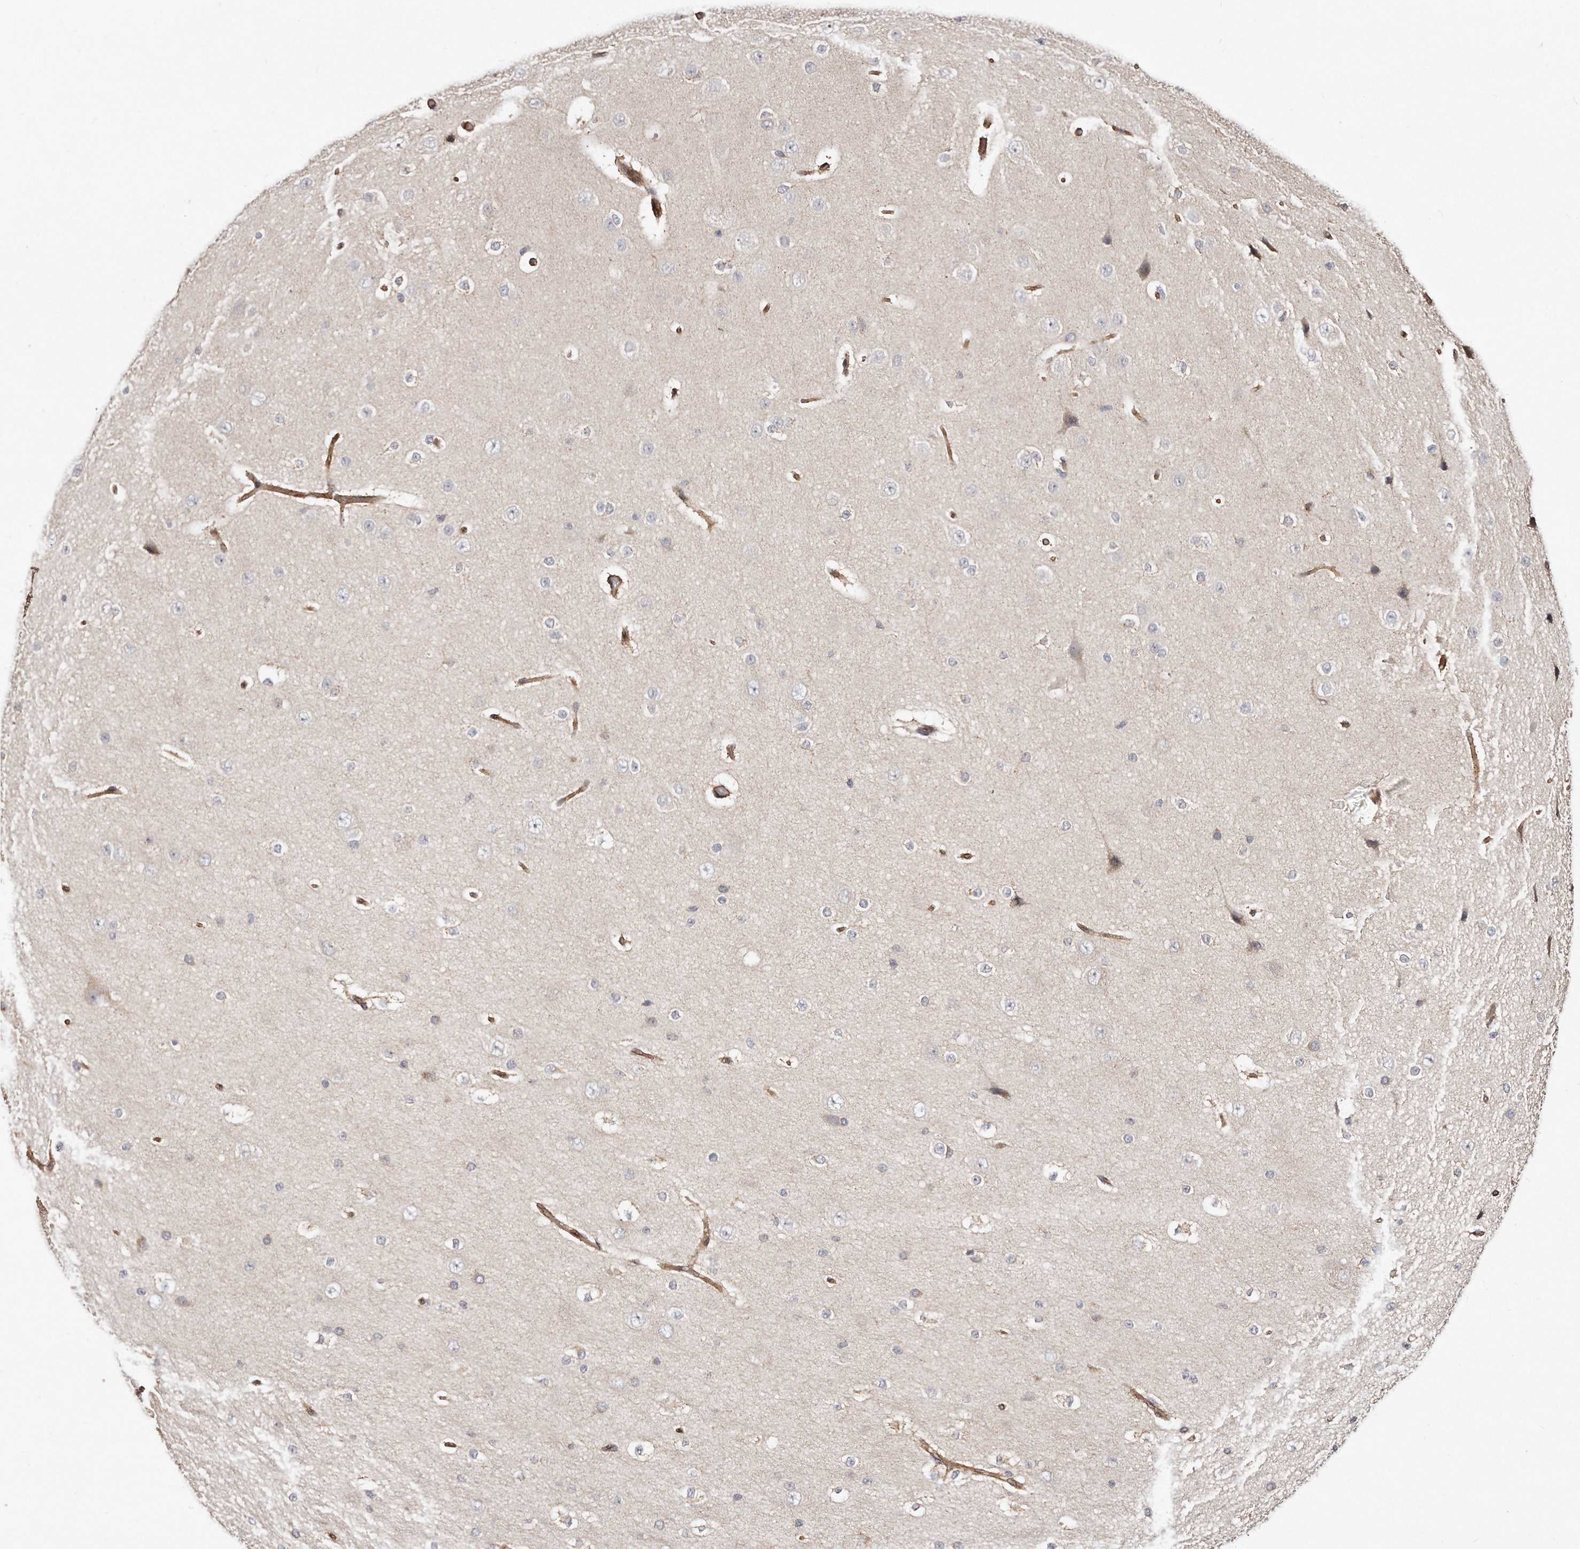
{"staining": {"intensity": "moderate", "quantity": ">75%", "location": "cytoplasmic/membranous"}, "tissue": "cerebral cortex", "cell_type": "Endothelial cells", "image_type": "normal", "snomed": [{"axis": "morphology", "description": "Normal tissue, NOS"}, {"axis": "morphology", "description": "Developmental malformation"}, {"axis": "topography", "description": "Cerebral cortex"}], "caption": "This photomicrograph exhibits immunohistochemistry (IHC) staining of normal human cerebral cortex, with medium moderate cytoplasmic/membranous positivity in about >75% of endothelial cells.", "gene": "GBP4", "patient": {"sex": "female", "age": 30}}